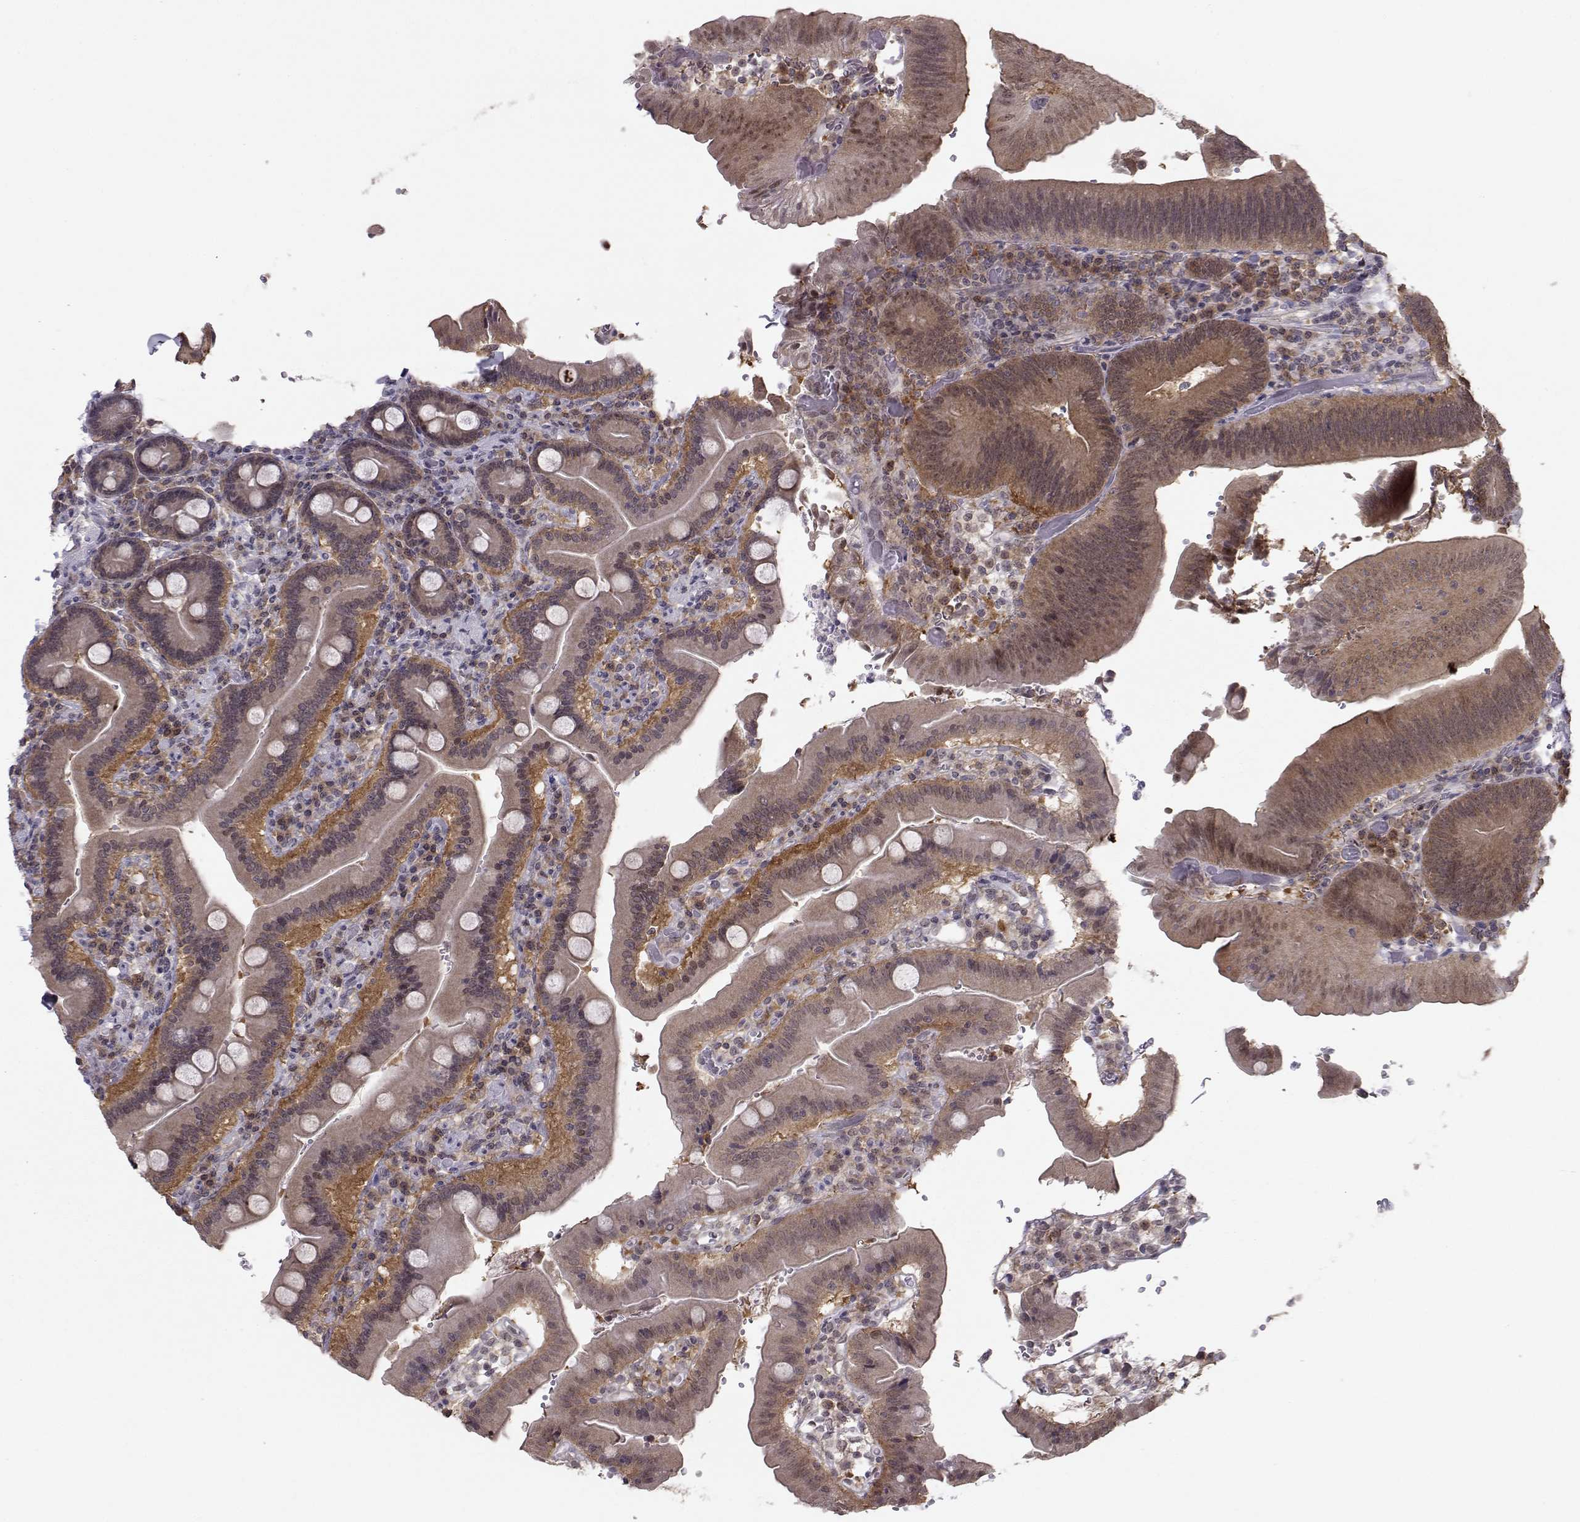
{"staining": {"intensity": "negative", "quantity": "none", "location": "none"}, "tissue": "duodenum", "cell_type": "Glandular cells", "image_type": "normal", "snomed": [{"axis": "morphology", "description": "Normal tissue, NOS"}, {"axis": "topography", "description": "Duodenum"}], "caption": "An immunohistochemistry photomicrograph of benign duodenum is shown. There is no staining in glandular cells of duodenum.", "gene": "KIF13B", "patient": {"sex": "female", "age": 62}}